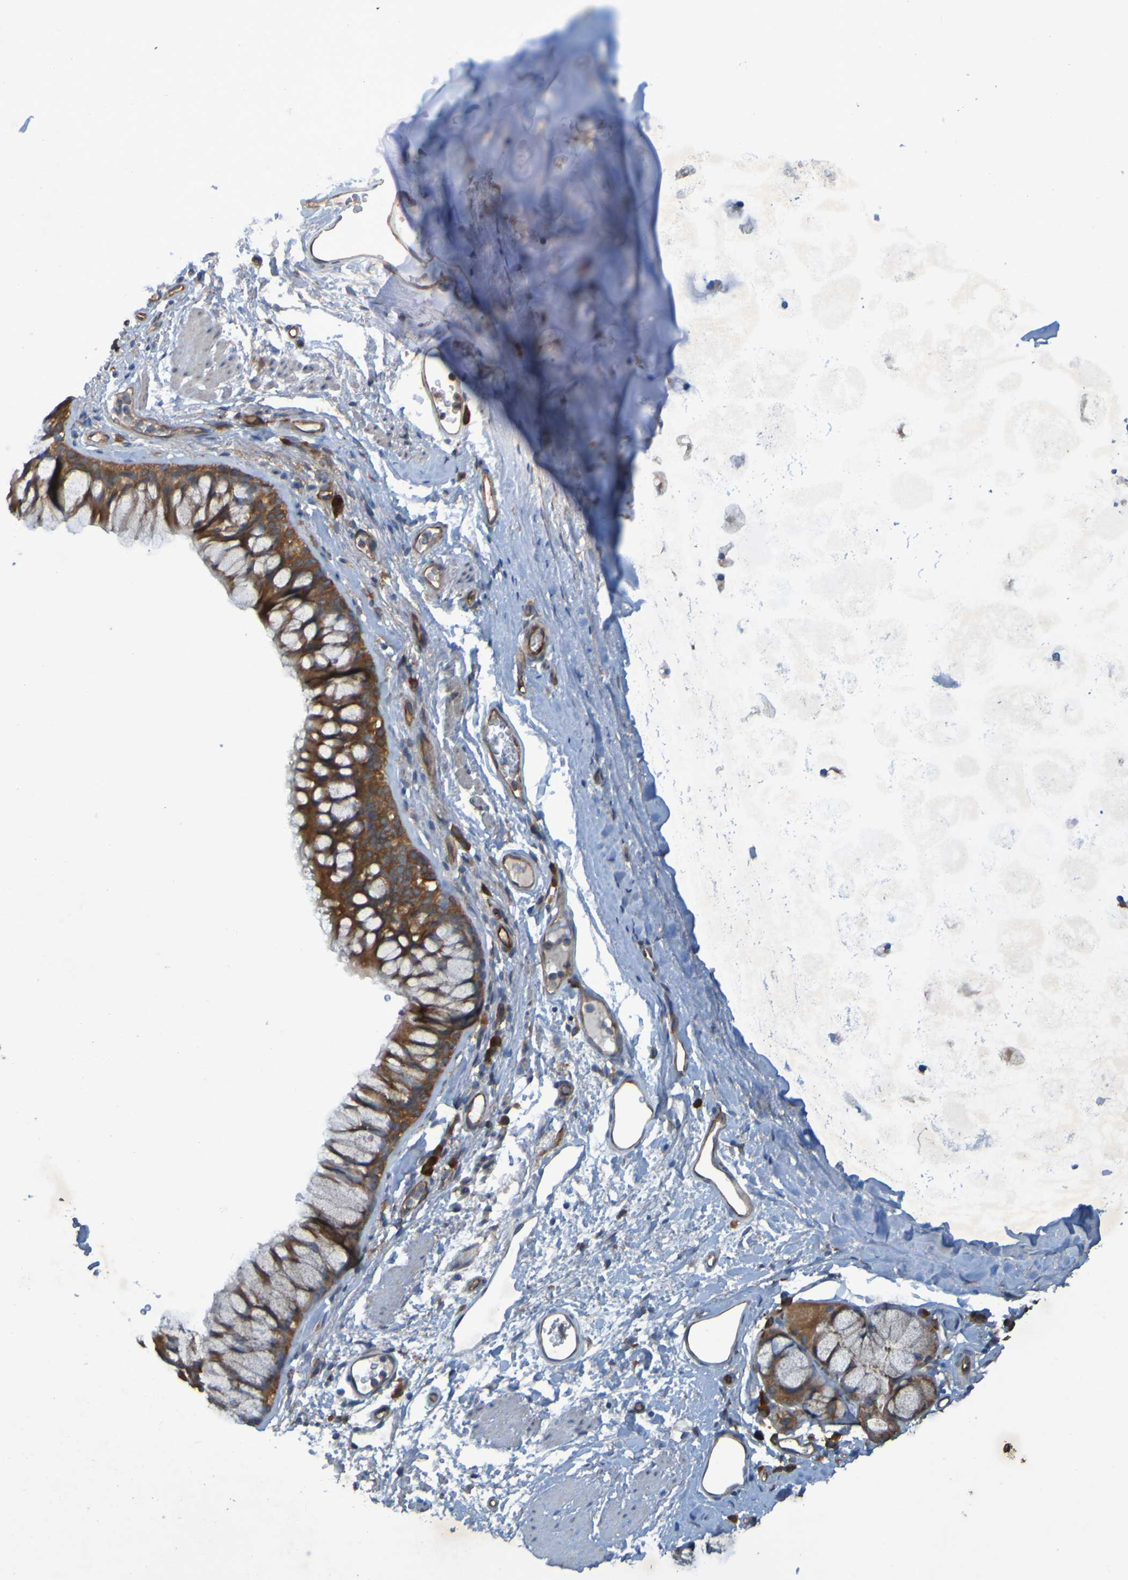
{"staining": {"intensity": "strong", "quantity": ">75%", "location": "cytoplasmic/membranous"}, "tissue": "bronchus", "cell_type": "Respiratory epithelial cells", "image_type": "normal", "snomed": [{"axis": "morphology", "description": "Normal tissue, NOS"}, {"axis": "topography", "description": "Cartilage tissue"}, {"axis": "topography", "description": "Bronchus"}], "caption": "A brown stain highlights strong cytoplasmic/membranous expression of a protein in respiratory epithelial cells of normal human bronchus.", "gene": "DNAJC4", "patient": {"sex": "female", "age": 53}}